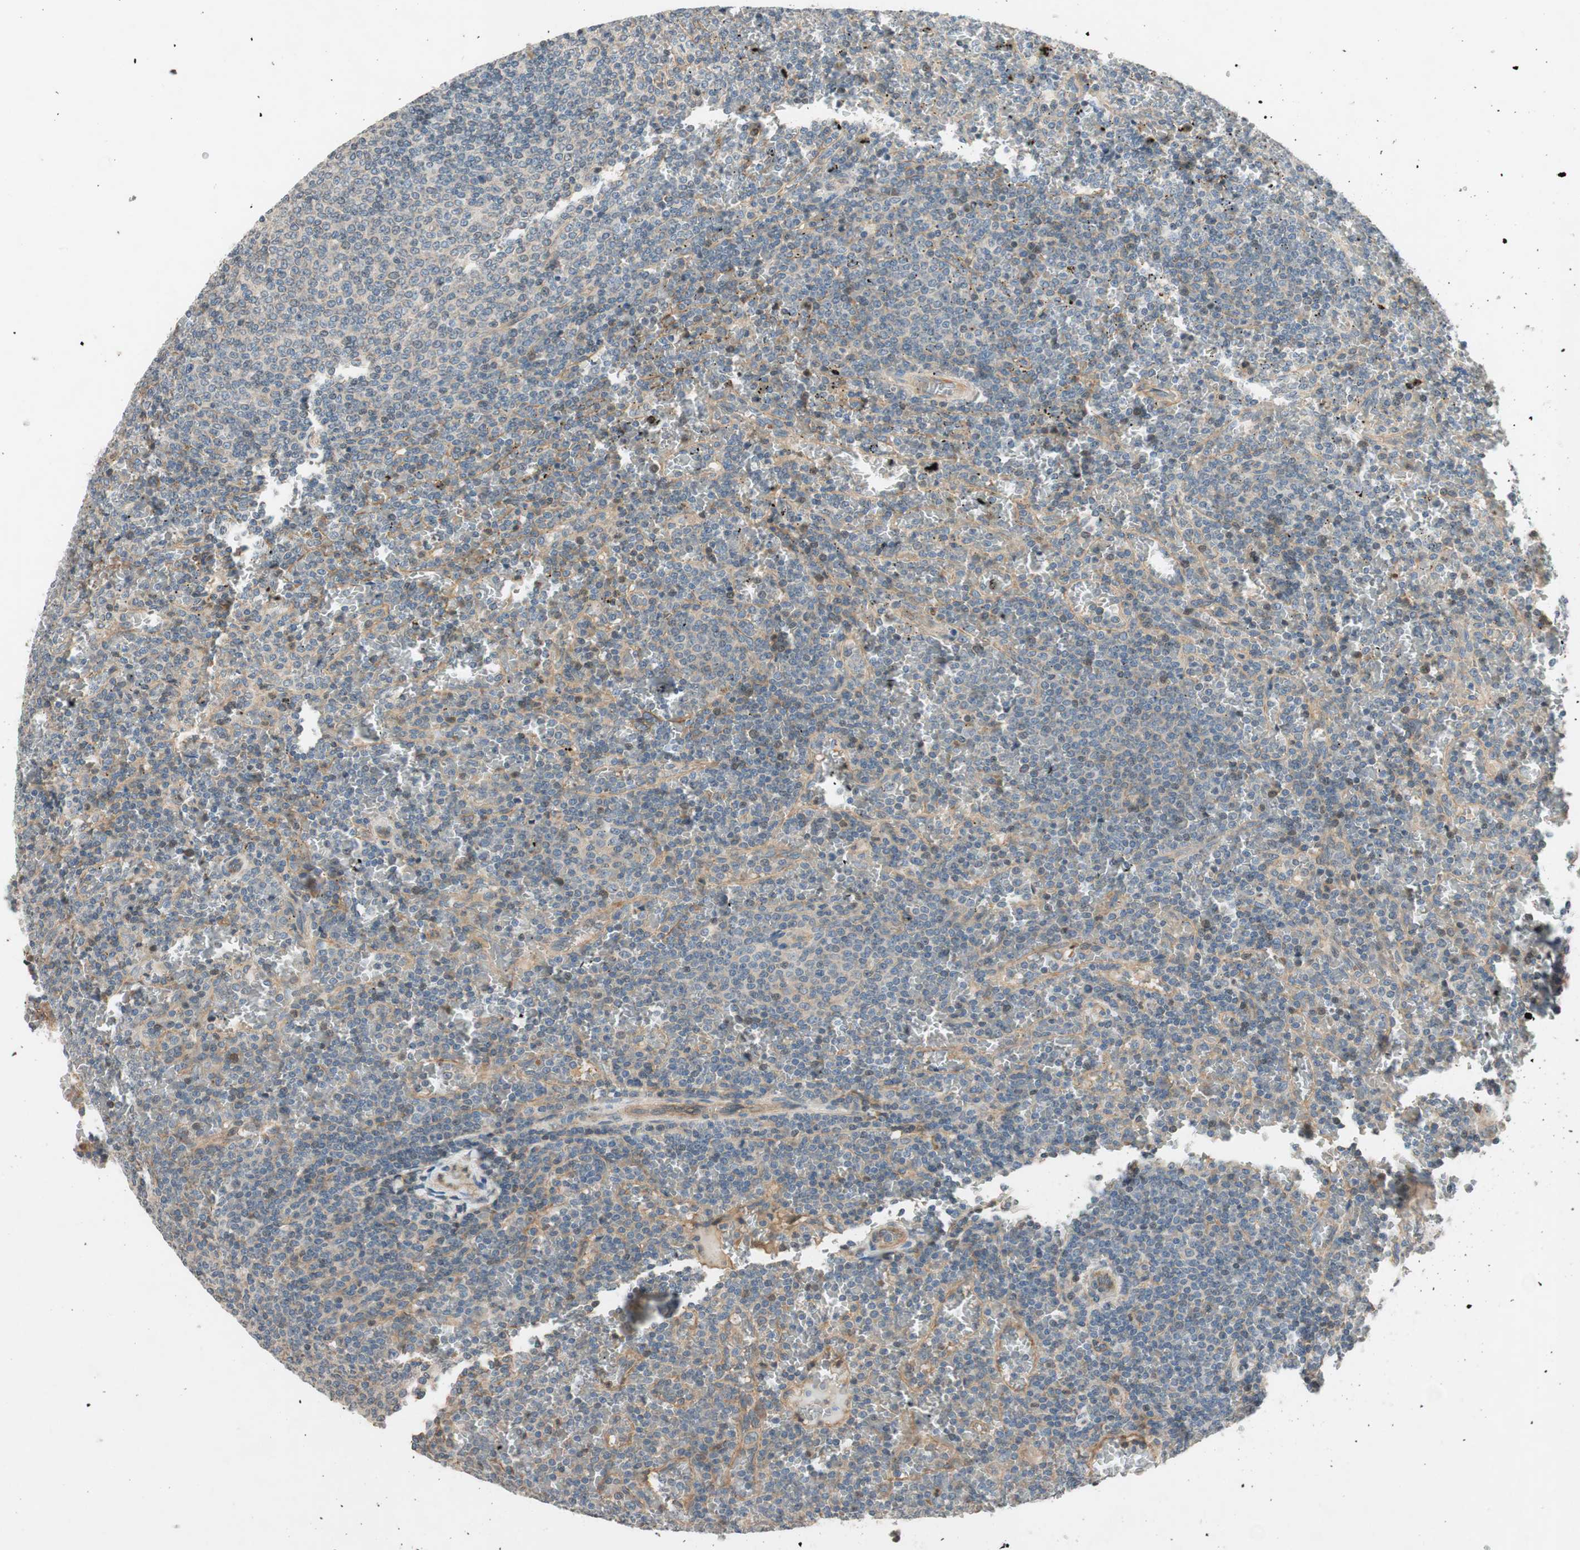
{"staining": {"intensity": "weak", "quantity": "<25%", "location": "cytoplasmic/membranous"}, "tissue": "lymphoma", "cell_type": "Tumor cells", "image_type": "cancer", "snomed": [{"axis": "morphology", "description": "Malignant lymphoma, non-Hodgkin's type, Low grade"}, {"axis": "topography", "description": "Spleen"}], "caption": "This micrograph is of lymphoma stained with immunohistochemistry to label a protein in brown with the nuclei are counter-stained blue. There is no positivity in tumor cells.", "gene": "GCLM", "patient": {"sex": "female", "age": 77}}